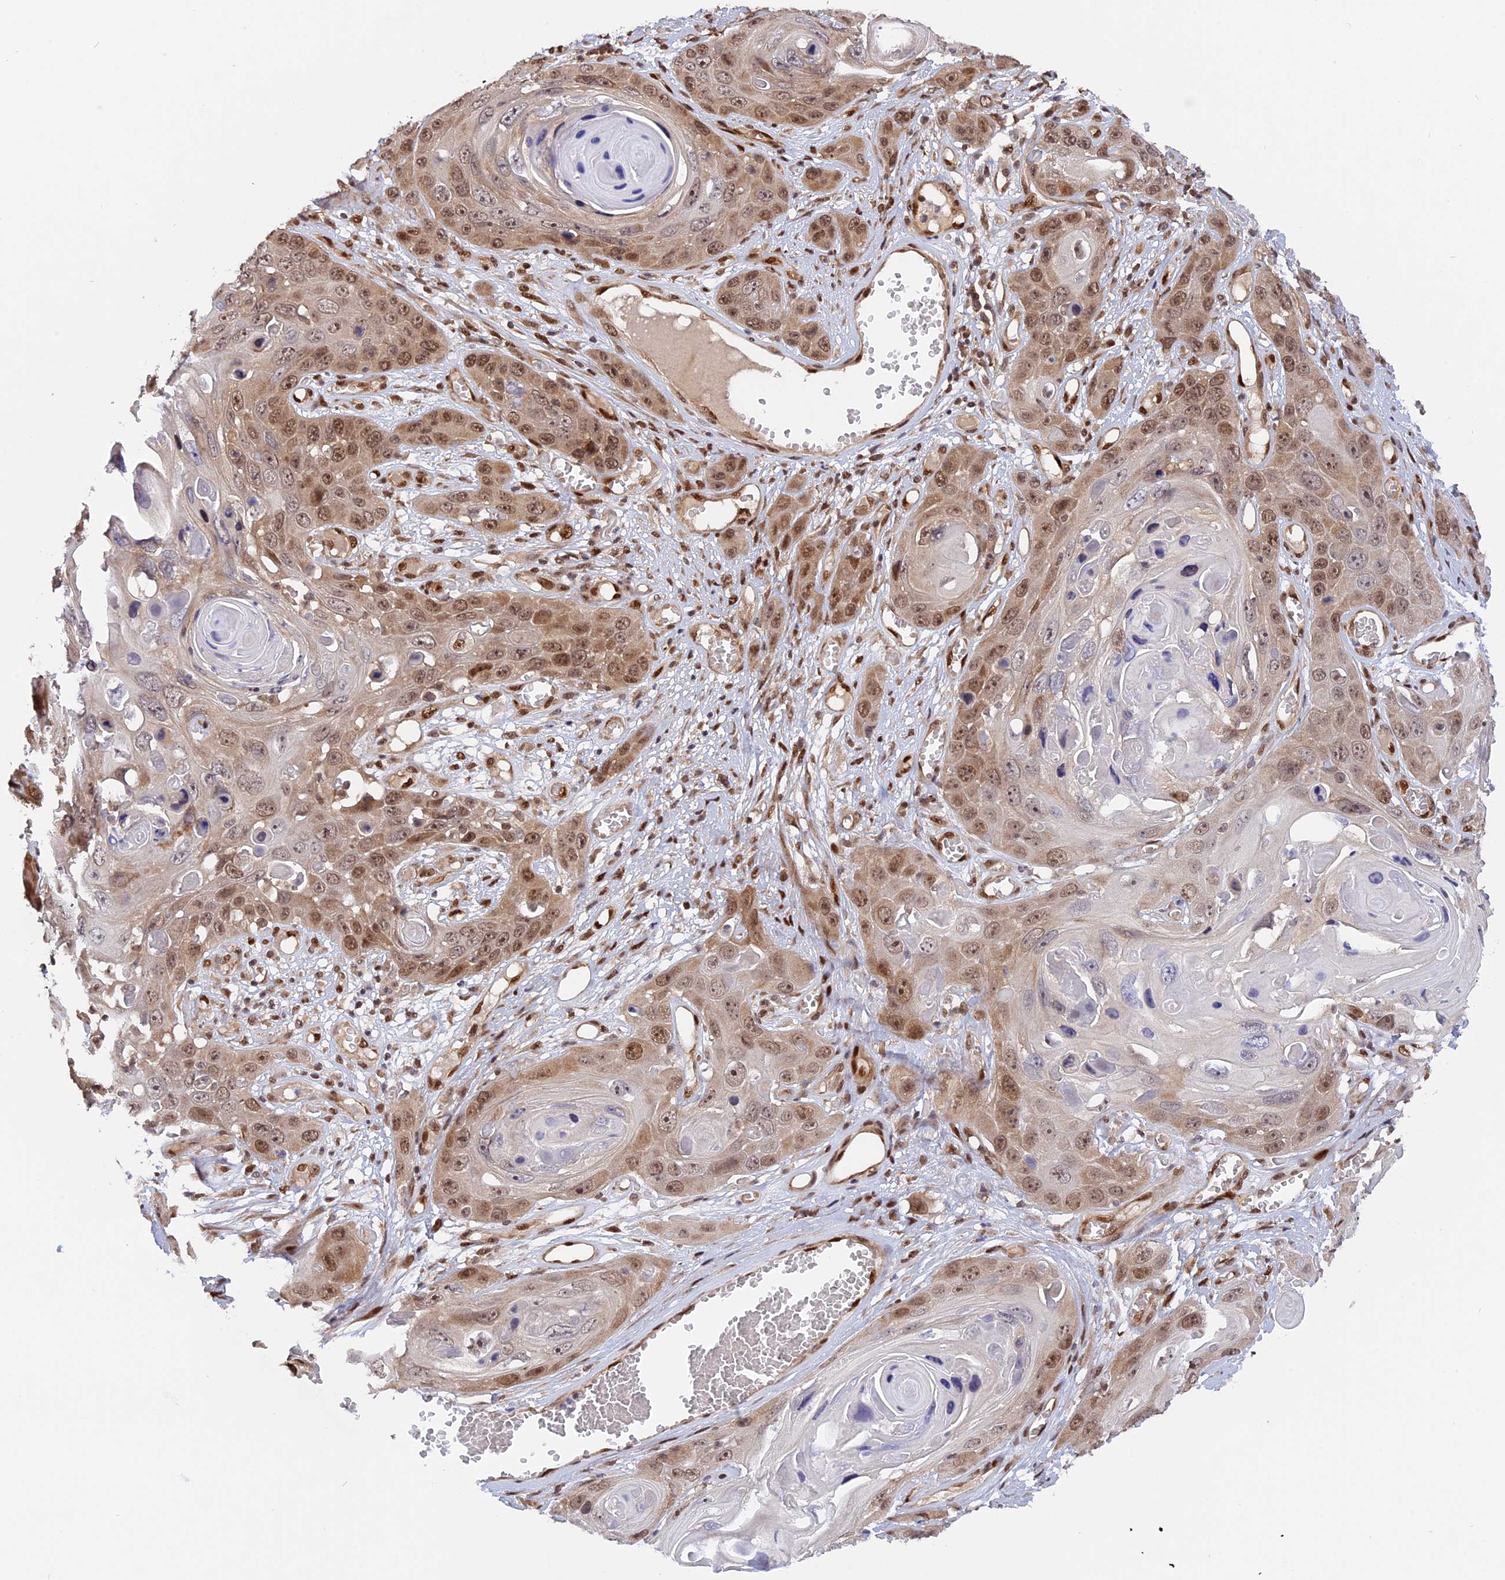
{"staining": {"intensity": "moderate", "quantity": ">75%", "location": "nuclear"}, "tissue": "skin cancer", "cell_type": "Tumor cells", "image_type": "cancer", "snomed": [{"axis": "morphology", "description": "Squamous cell carcinoma, NOS"}, {"axis": "topography", "description": "Skin"}], "caption": "Immunohistochemistry of human skin cancer demonstrates medium levels of moderate nuclear staining in approximately >75% of tumor cells.", "gene": "ZNF428", "patient": {"sex": "male", "age": 55}}